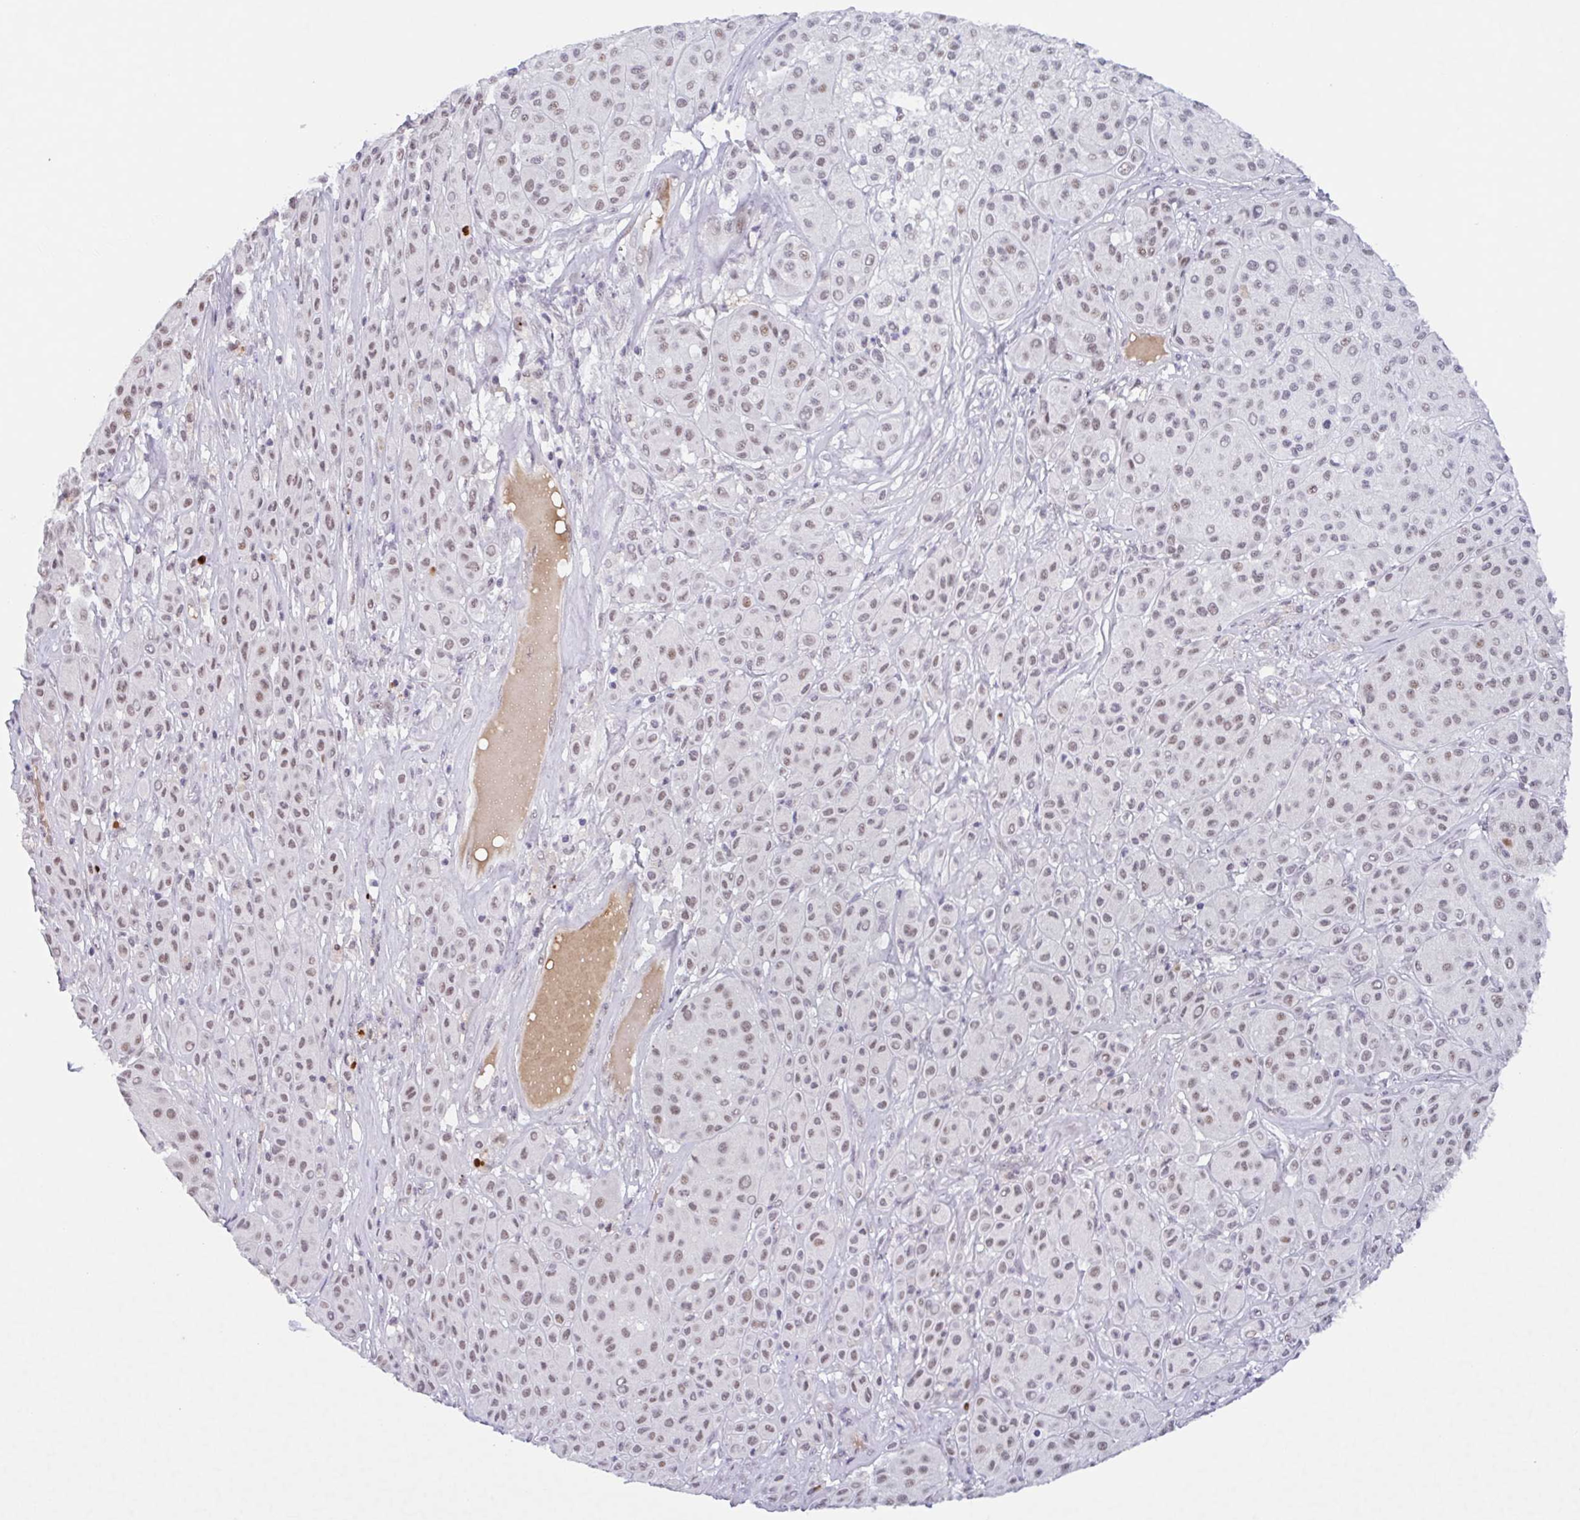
{"staining": {"intensity": "moderate", "quantity": ">75%", "location": "nuclear"}, "tissue": "melanoma", "cell_type": "Tumor cells", "image_type": "cancer", "snomed": [{"axis": "morphology", "description": "Malignant melanoma, Metastatic site"}, {"axis": "topography", "description": "Smooth muscle"}], "caption": "Protein staining by immunohistochemistry exhibits moderate nuclear positivity in approximately >75% of tumor cells in malignant melanoma (metastatic site).", "gene": "PLG", "patient": {"sex": "male", "age": 41}}